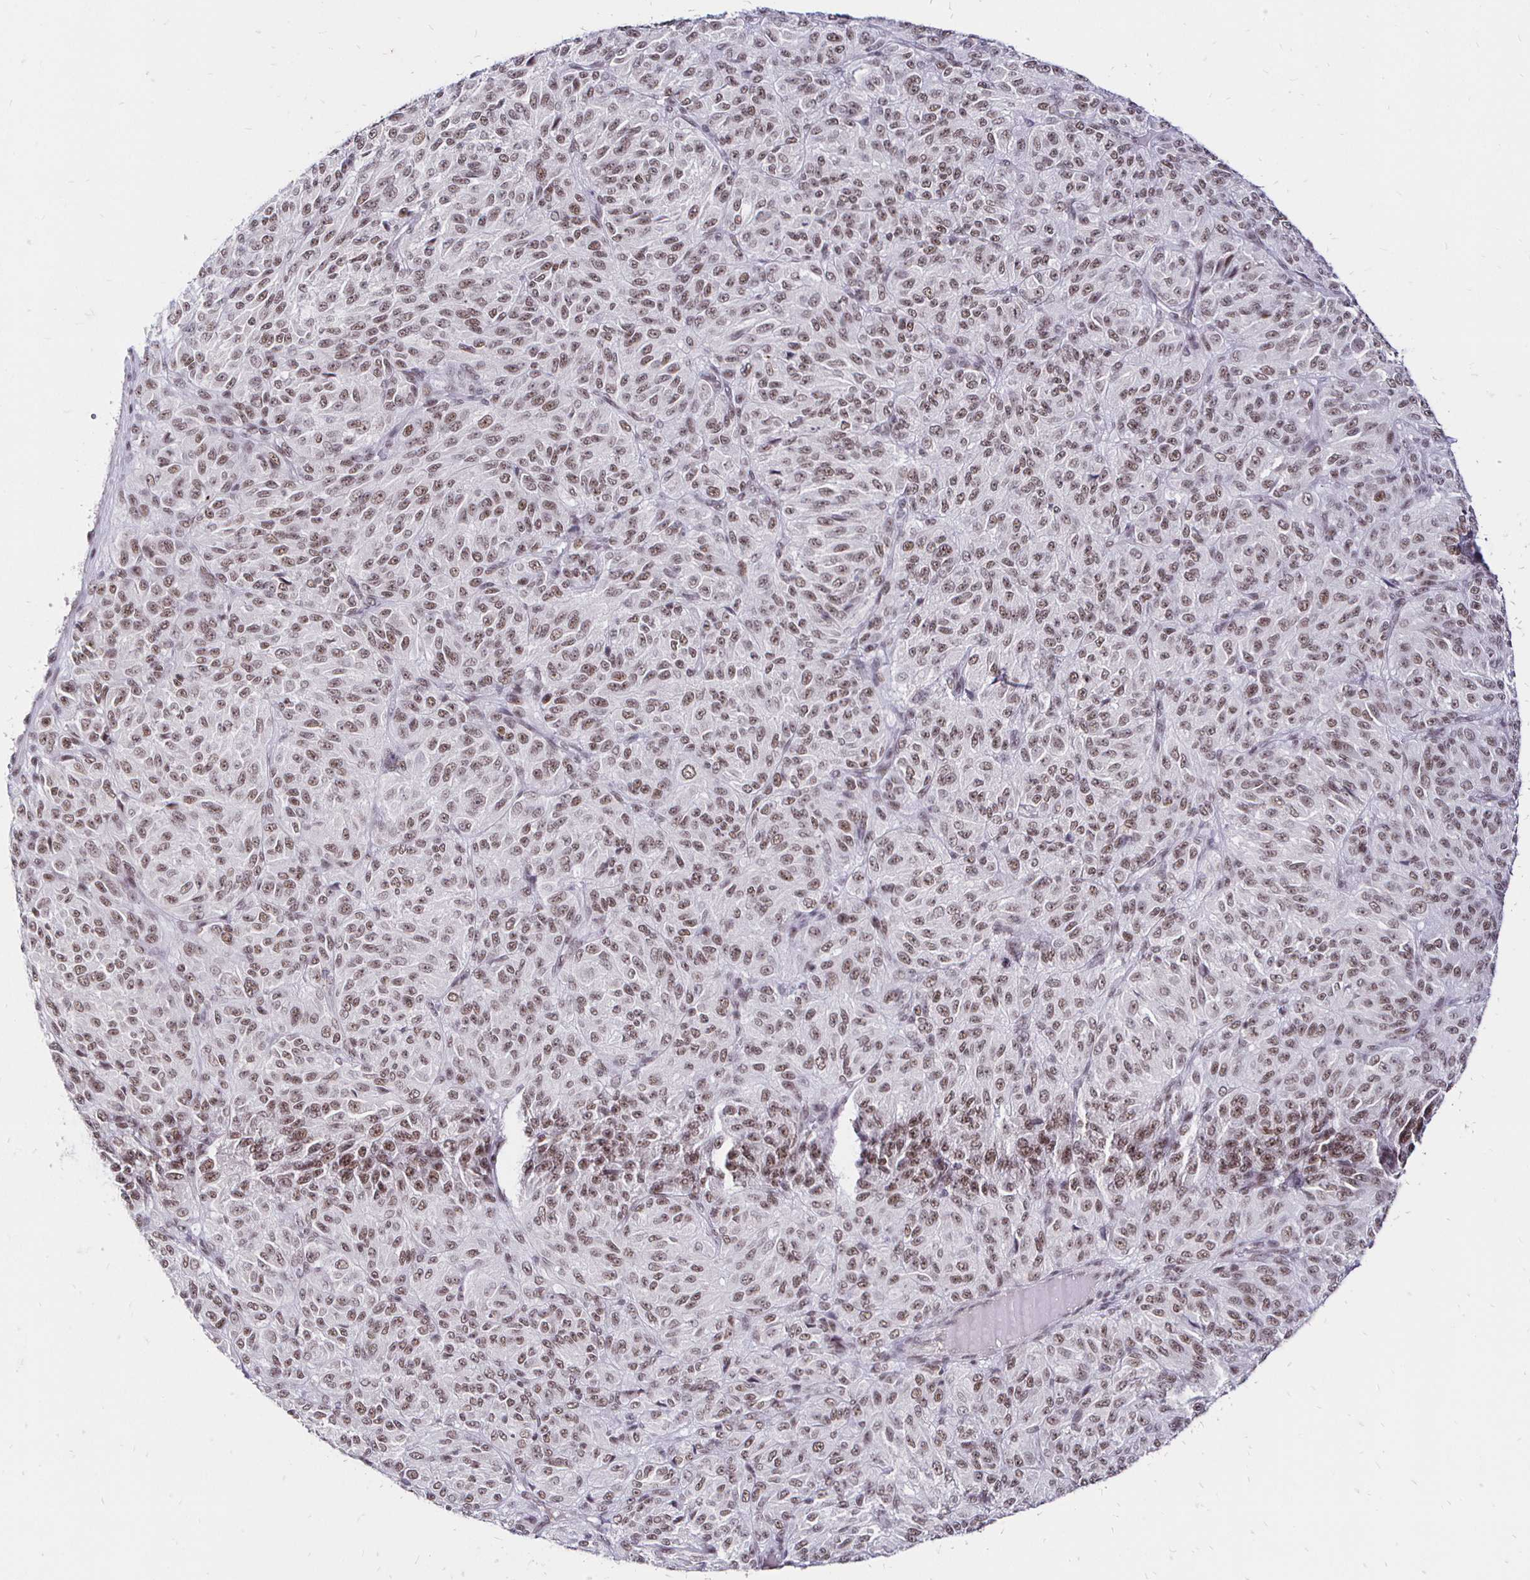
{"staining": {"intensity": "moderate", "quantity": ">75%", "location": "nuclear"}, "tissue": "melanoma", "cell_type": "Tumor cells", "image_type": "cancer", "snomed": [{"axis": "morphology", "description": "Malignant melanoma, Metastatic site"}, {"axis": "topography", "description": "Brain"}], "caption": "Malignant melanoma (metastatic site) stained with DAB (3,3'-diaminobenzidine) immunohistochemistry (IHC) displays medium levels of moderate nuclear expression in about >75% of tumor cells.", "gene": "SIN3A", "patient": {"sex": "female", "age": 56}}